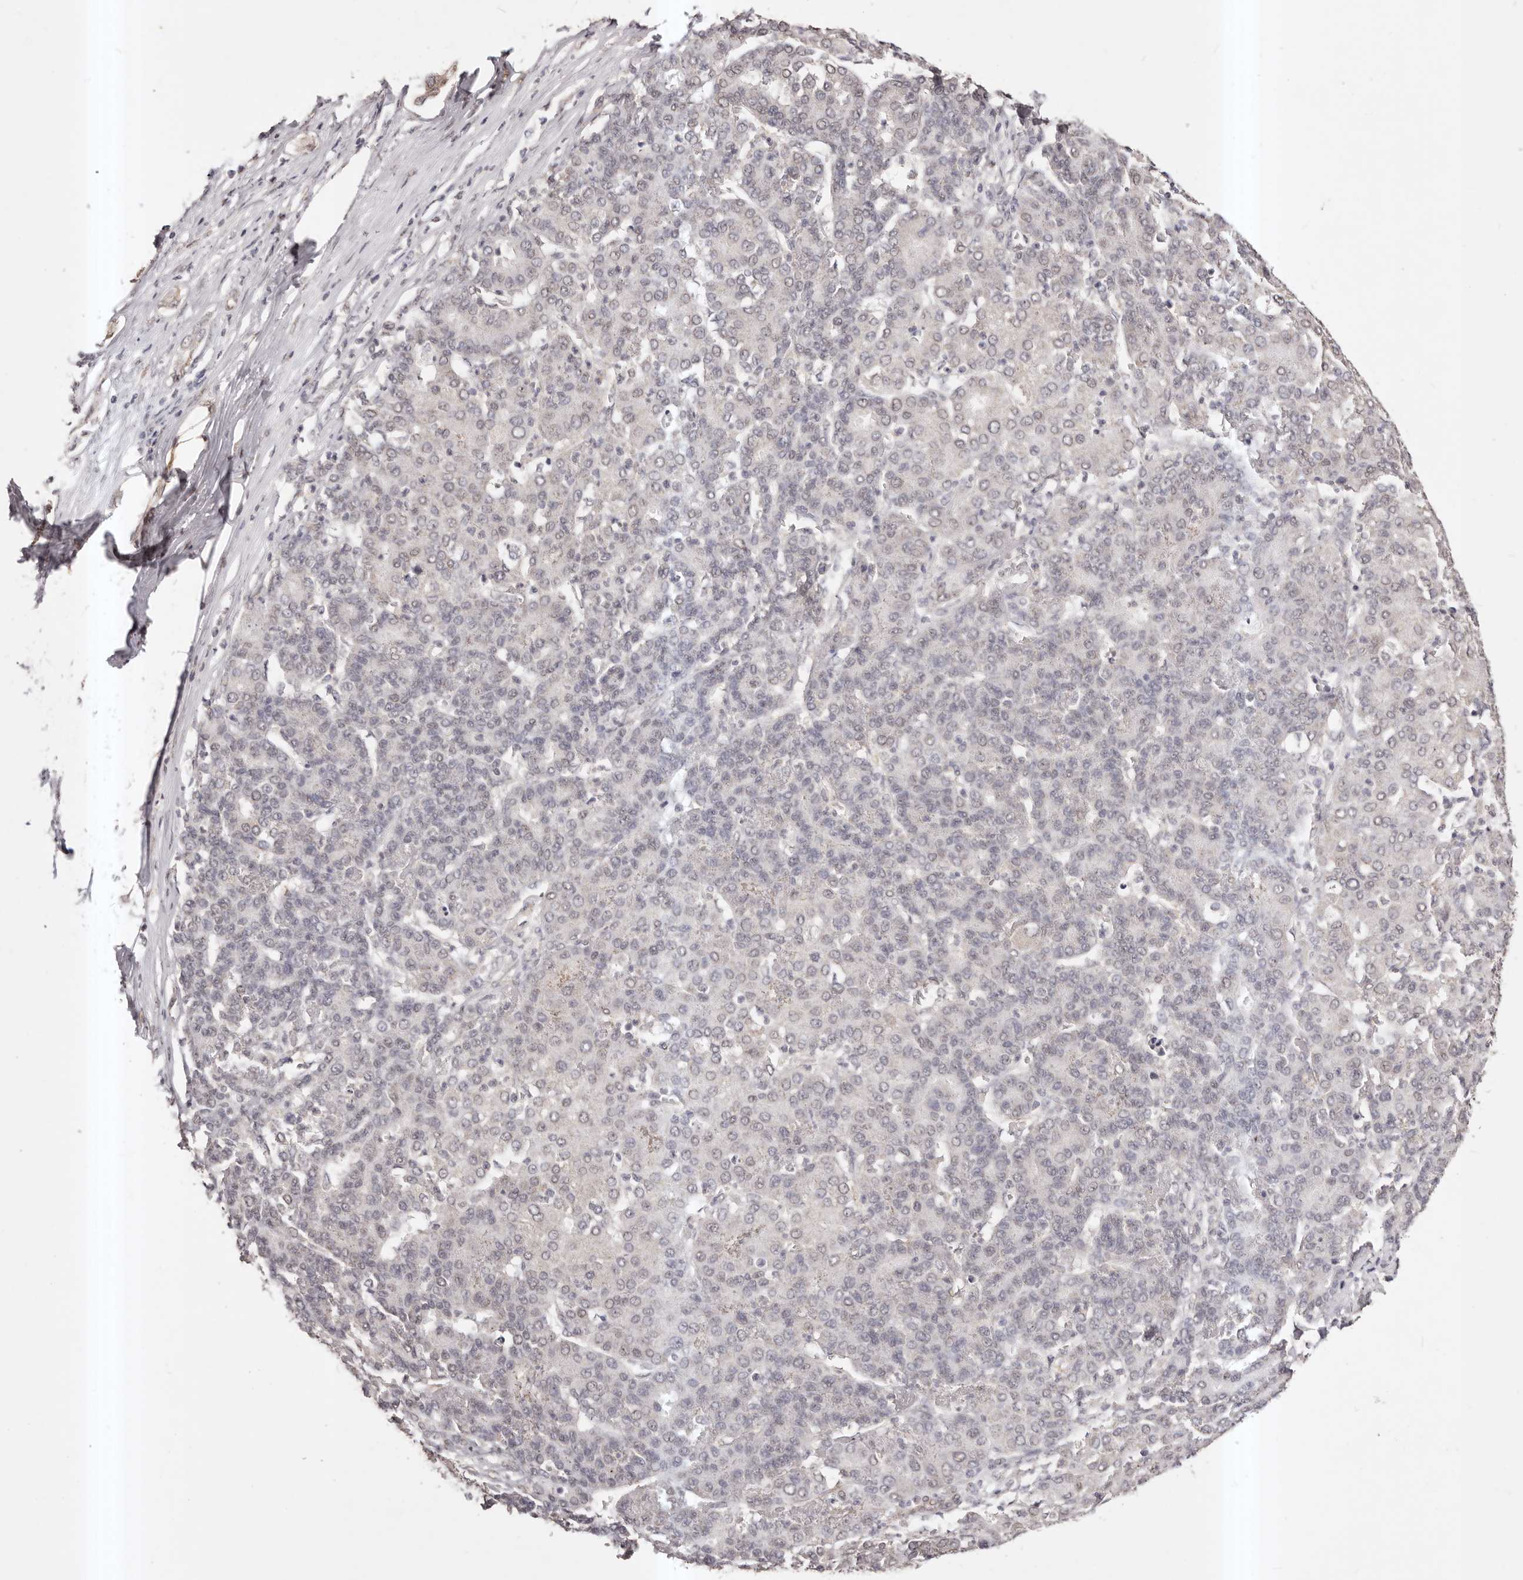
{"staining": {"intensity": "weak", "quantity": "25%-75%", "location": "nuclear"}, "tissue": "liver cancer", "cell_type": "Tumor cells", "image_type": "cancer", "snomed": [{"axis": "morphology", "description": "Carcinoma, Hepatocellular, NOS"}, {"axis": "topography", "description": "Liver"}], "caption": "Protein analysis of liver cancer (hepatocellular carcinoma) tissue displays weak nuclear positivity in approximately 25%-75% of tumor cells.", "gene": "RPS6KA5", "patient": {"sex": "male", "age": 65}}